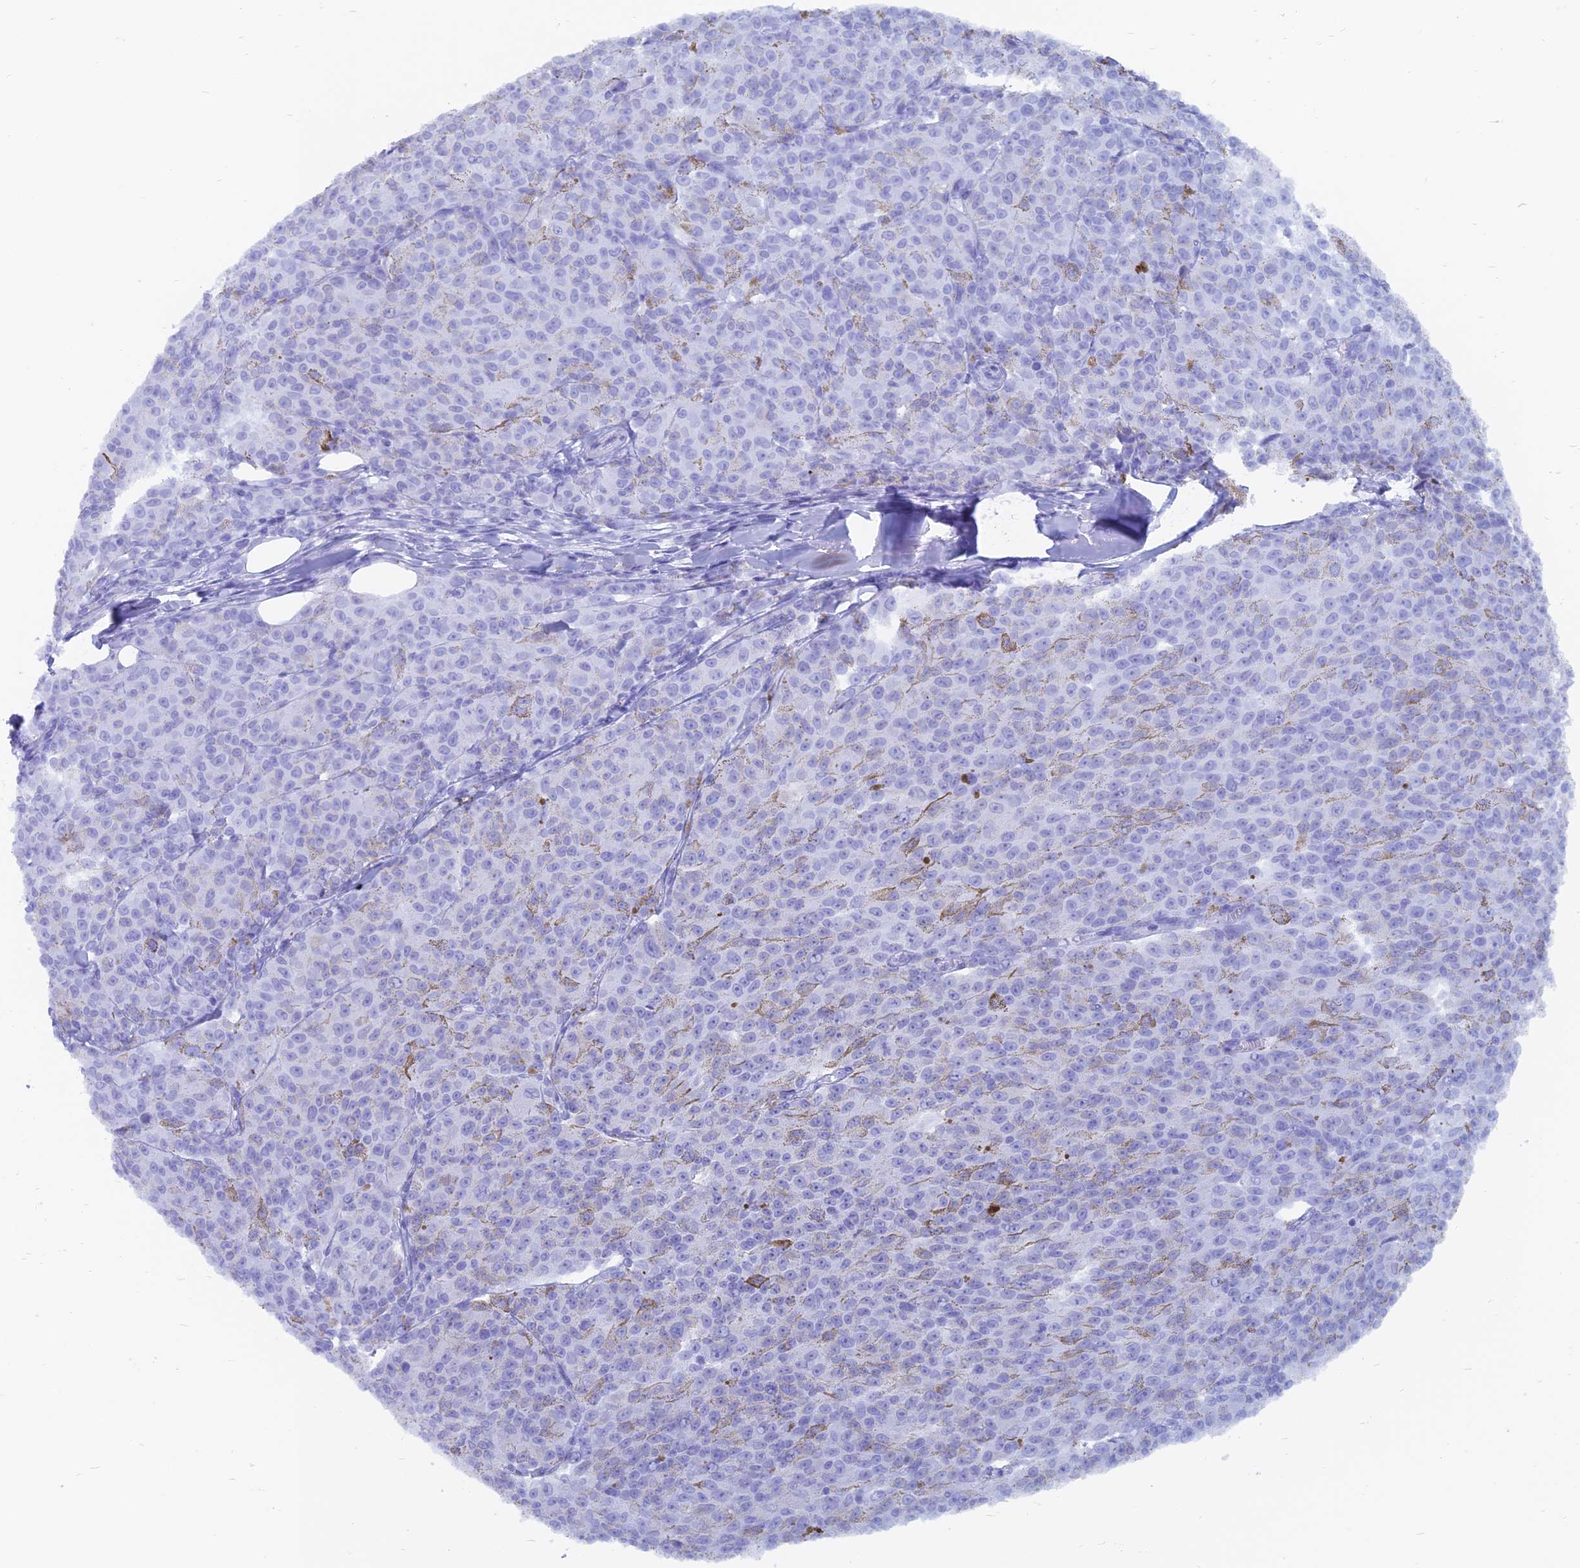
{"staining": {"intensity": "negative", "quantity": "none", "location": "none"}, "tissue": "melanoma", "cell_type": "Tumor cells", "image_type": "cancer", "snomed": [{"axis": "morphology", "description": "Malignant melanoma, NOS"}, {"axis": "topography", "description": "Skin"}], "caption": "This is an immunohistochemistry image of malignant melanoma. There is no positivity in tumor cells.", "gene": "CAPS", "patient": {"sex": "female", "age": 52}}